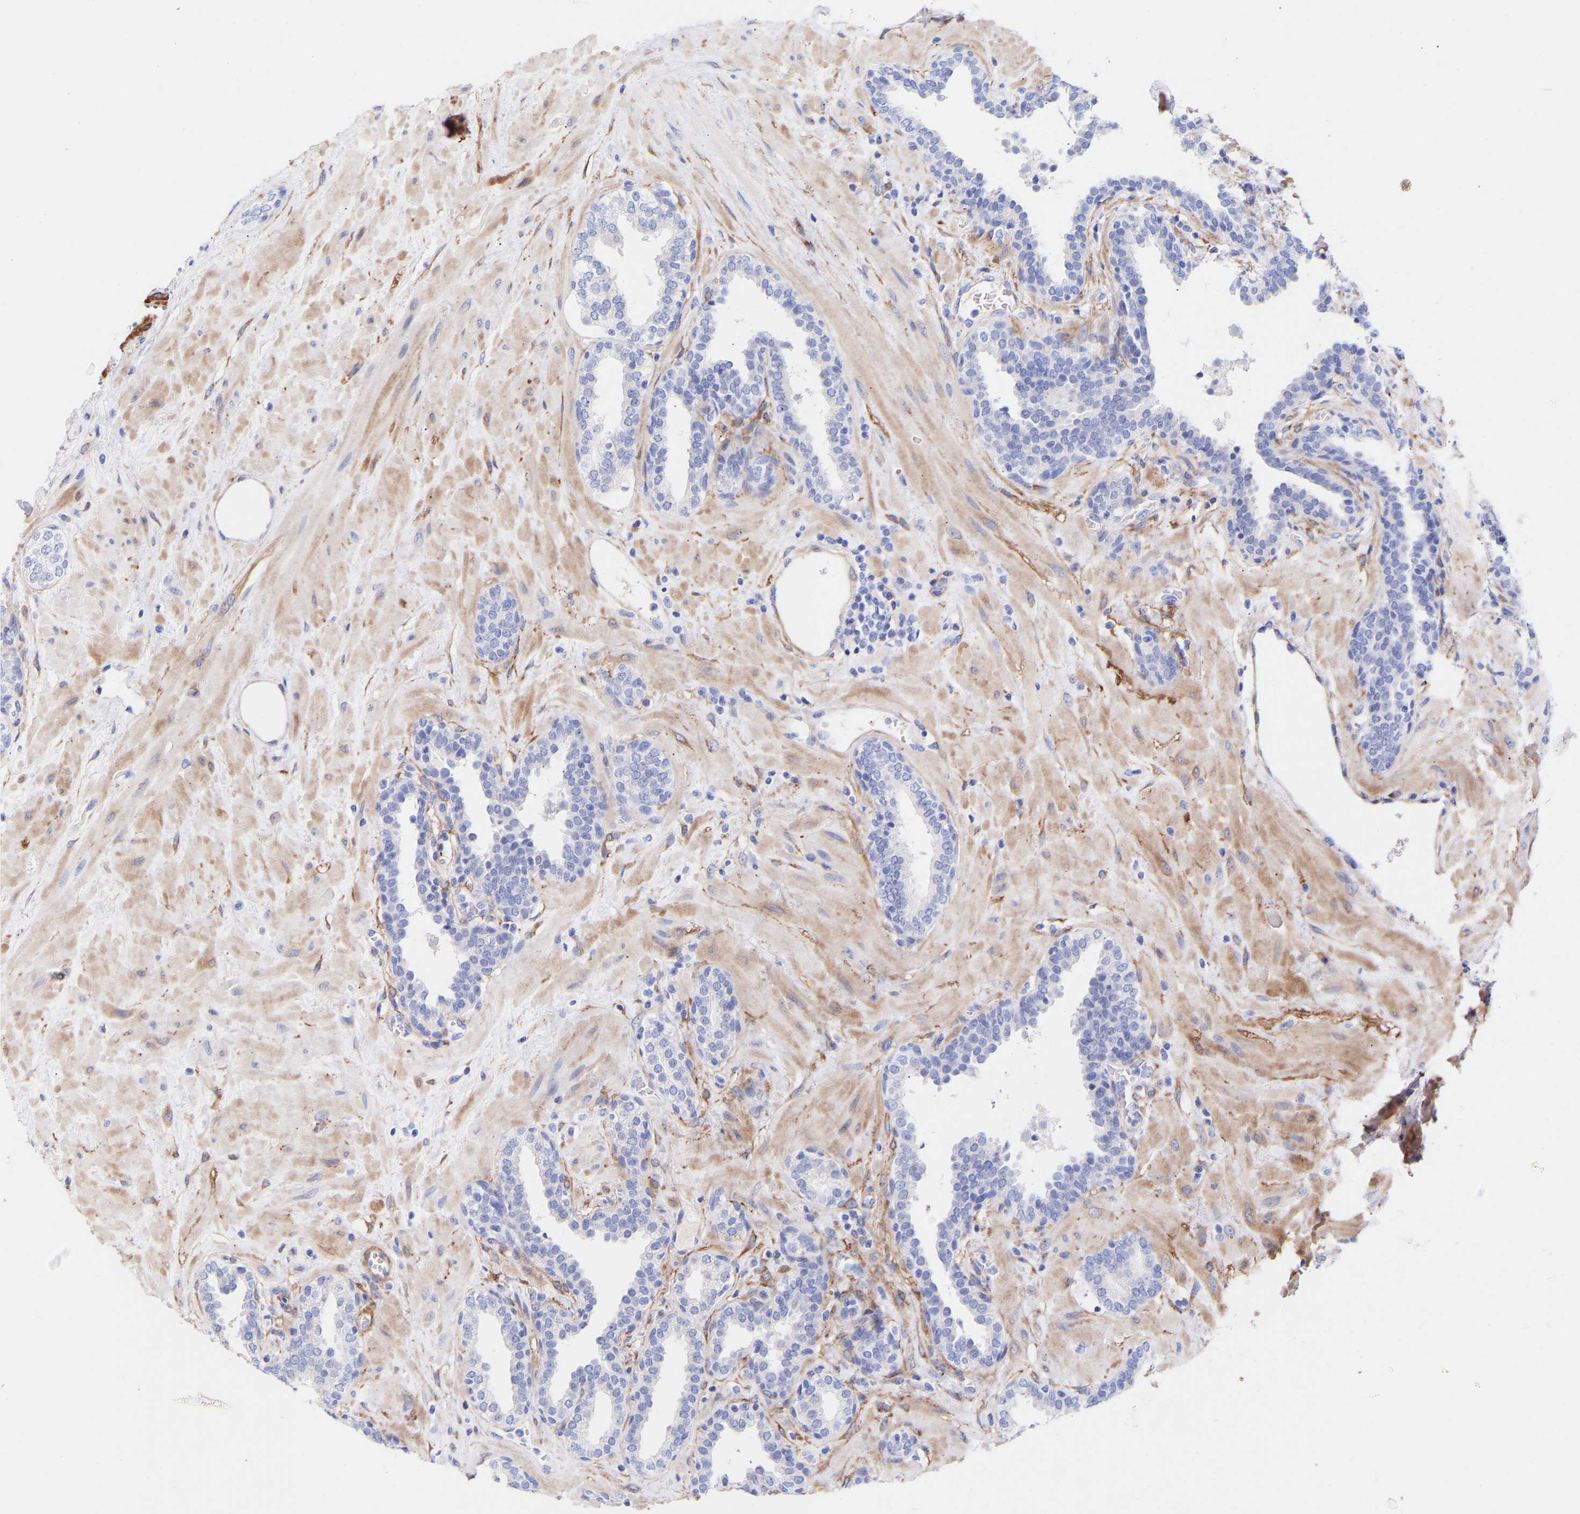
{"staining": {"intensity": "negative", "quantity": "none", "location": "none"}, "tissue": "prostate", "cell_type": "Glandular cells", "image_type": "normal", "snomed": [{"axis": "morphology", "description": "Normal tissue, NOS"}, {"axis": "topography", "description": "Prostate"}], "caption": "IHC micrograph of benign human prostate stained for a protein (brown), which displays no expression in glandular cells.", "gene": "AMPH", "patient": {"sex": "male", "age": 51}}